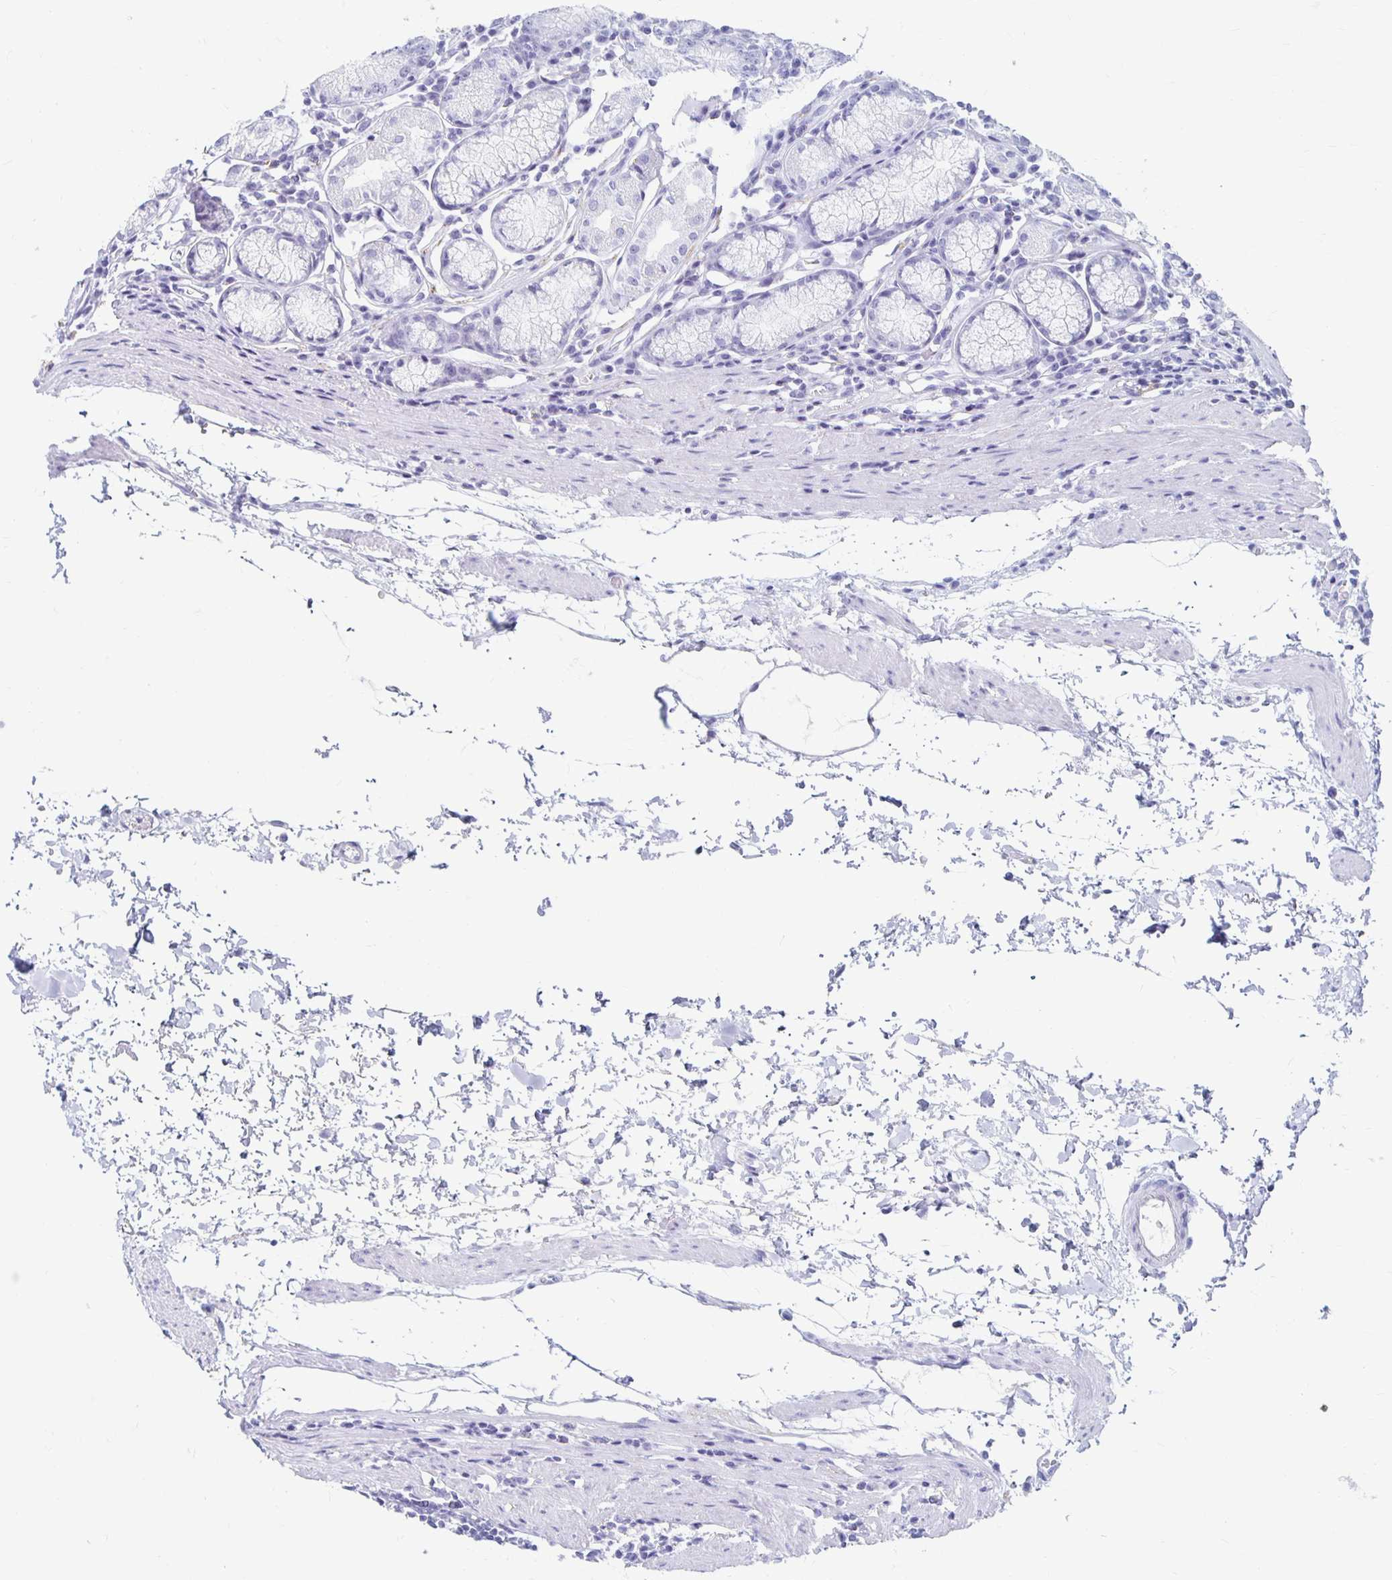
{"staining": {"intensity": "negative", "quantity": "none", "location": "none"}, "tissue": "stomach", "cell_type": "Glandular cells", "image_type": "normal", "snomed": [{"axis": "morphology", "description": "Normal tissue, NOS"}, {"axis": "topography", "description": "Stomach"}], "caption": "IHC of unremarkable human stomach reveals no positivity in glandular cells.", "gene": "KCNQ2", "patient": {"sex": "male", "age": 55}}